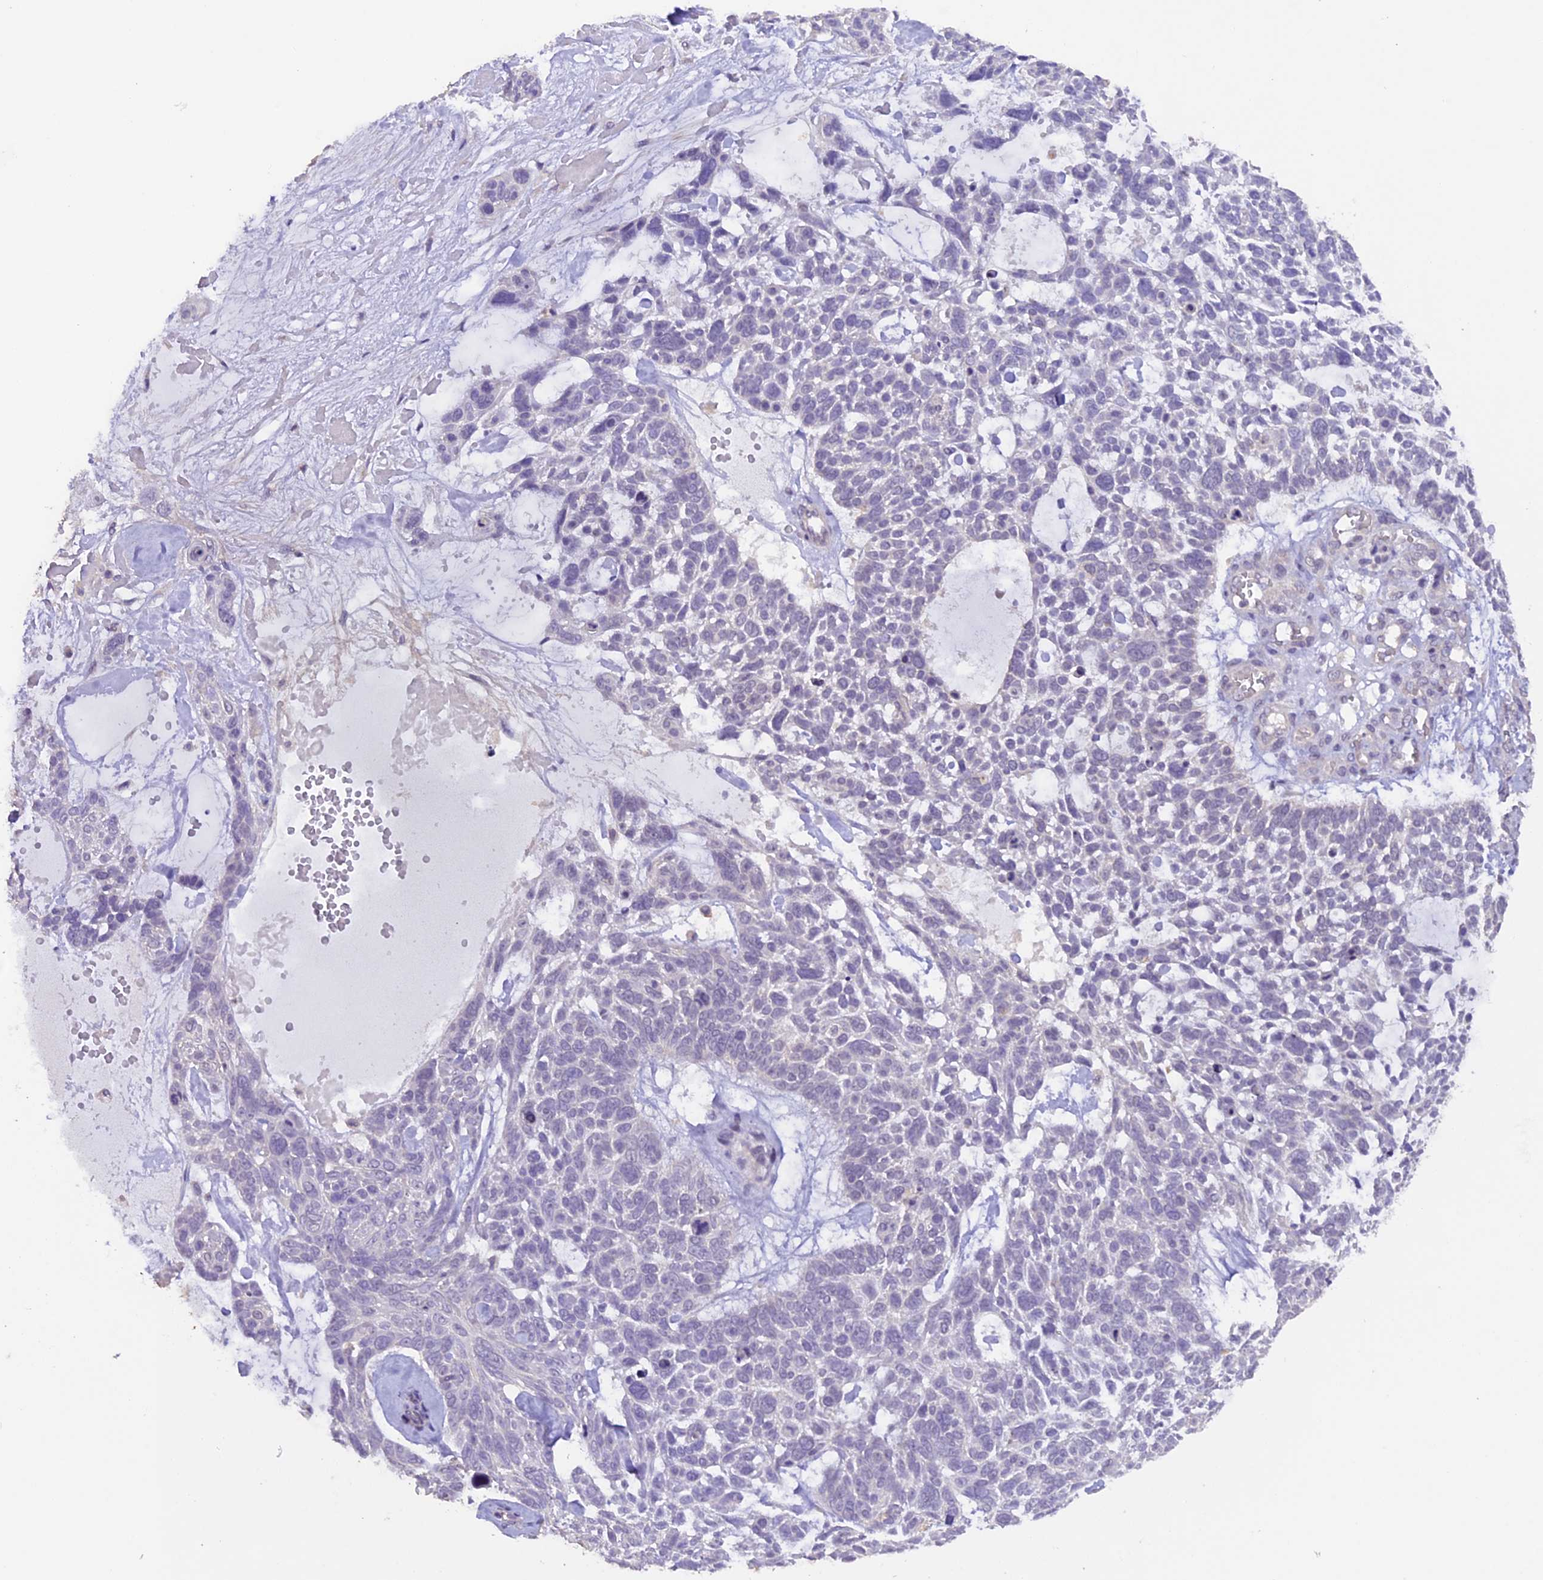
{"staining": {"intensity": "negative", "quantity": "none", "location": "none"}, "tissue": "skin cancer", "cell_type": "Tumor cells", "image_type": "cancer", "snomed": [{"axis": "morphology", "description": "Basal cell carcinoma"}, {"axis": "topography", "description": "Skin"}], "caption": "Skin cancer was stained to show a protein in brown. There is no significant staining in tumor cells.", "gene": "GNB5", "patient": {"sex": "male", "age": 88}}